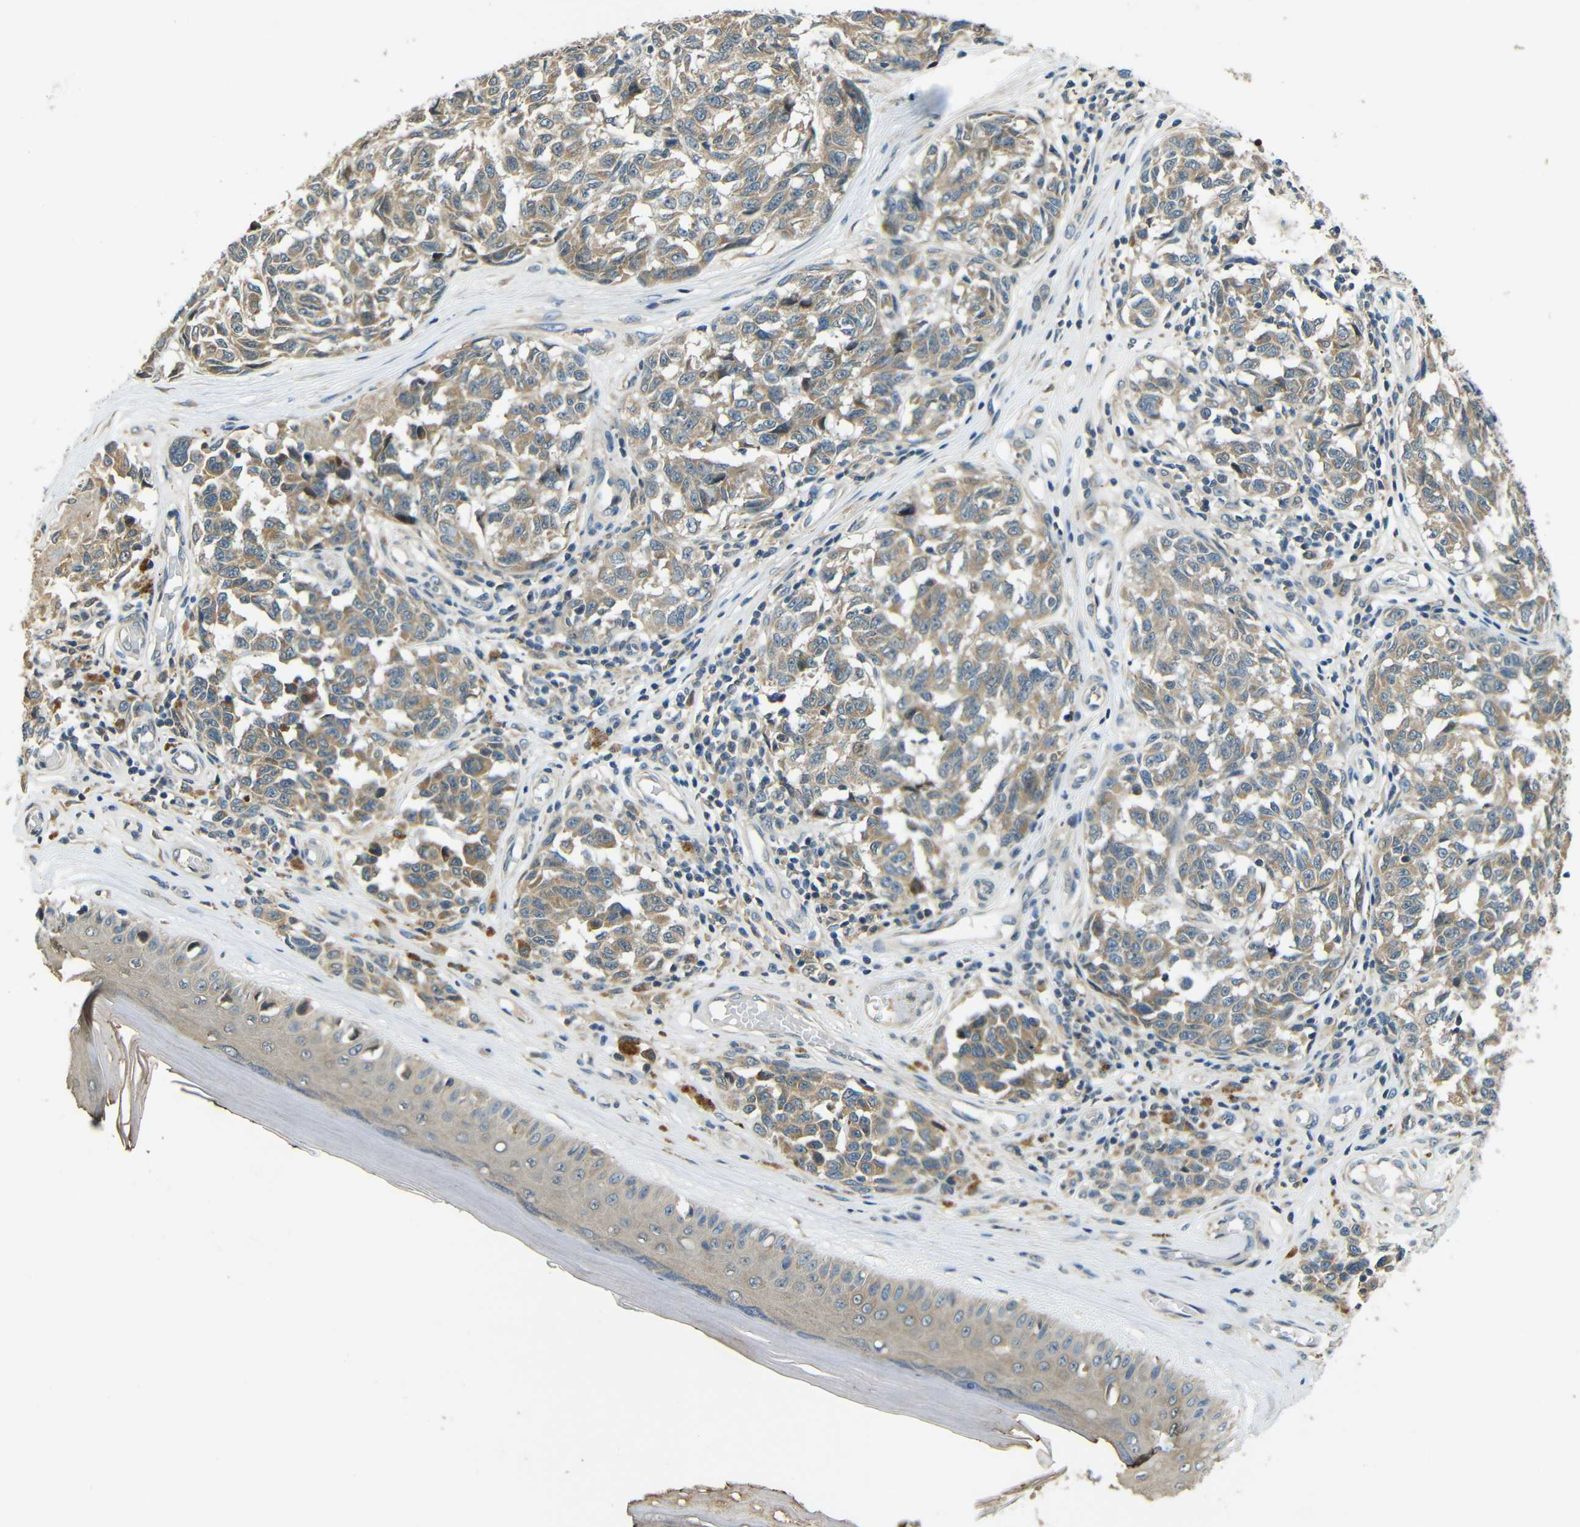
{"staining": {"intensity": "weak", "quantity": ">75%", "location": "cytoplasmic/membranous"}, "tissue": "melanoma", "cell_type": "Tumor cells", "image_type": "cancer", "snomed": [{"axis": "morphology", "description": "Malignant melanoma, NOS"}, {"axis": "topography", "description": "Skin"}], "caption": "Brown immunohistochemical staining in human melanoma exhibits weak cytoplasmic/membranous positivity in approximately >75% of tumor cells. (IHC, brightfield microscopy, high magnification).", "gene": "FNDC3A", "patient": {"sex": "female", "age": 64}}